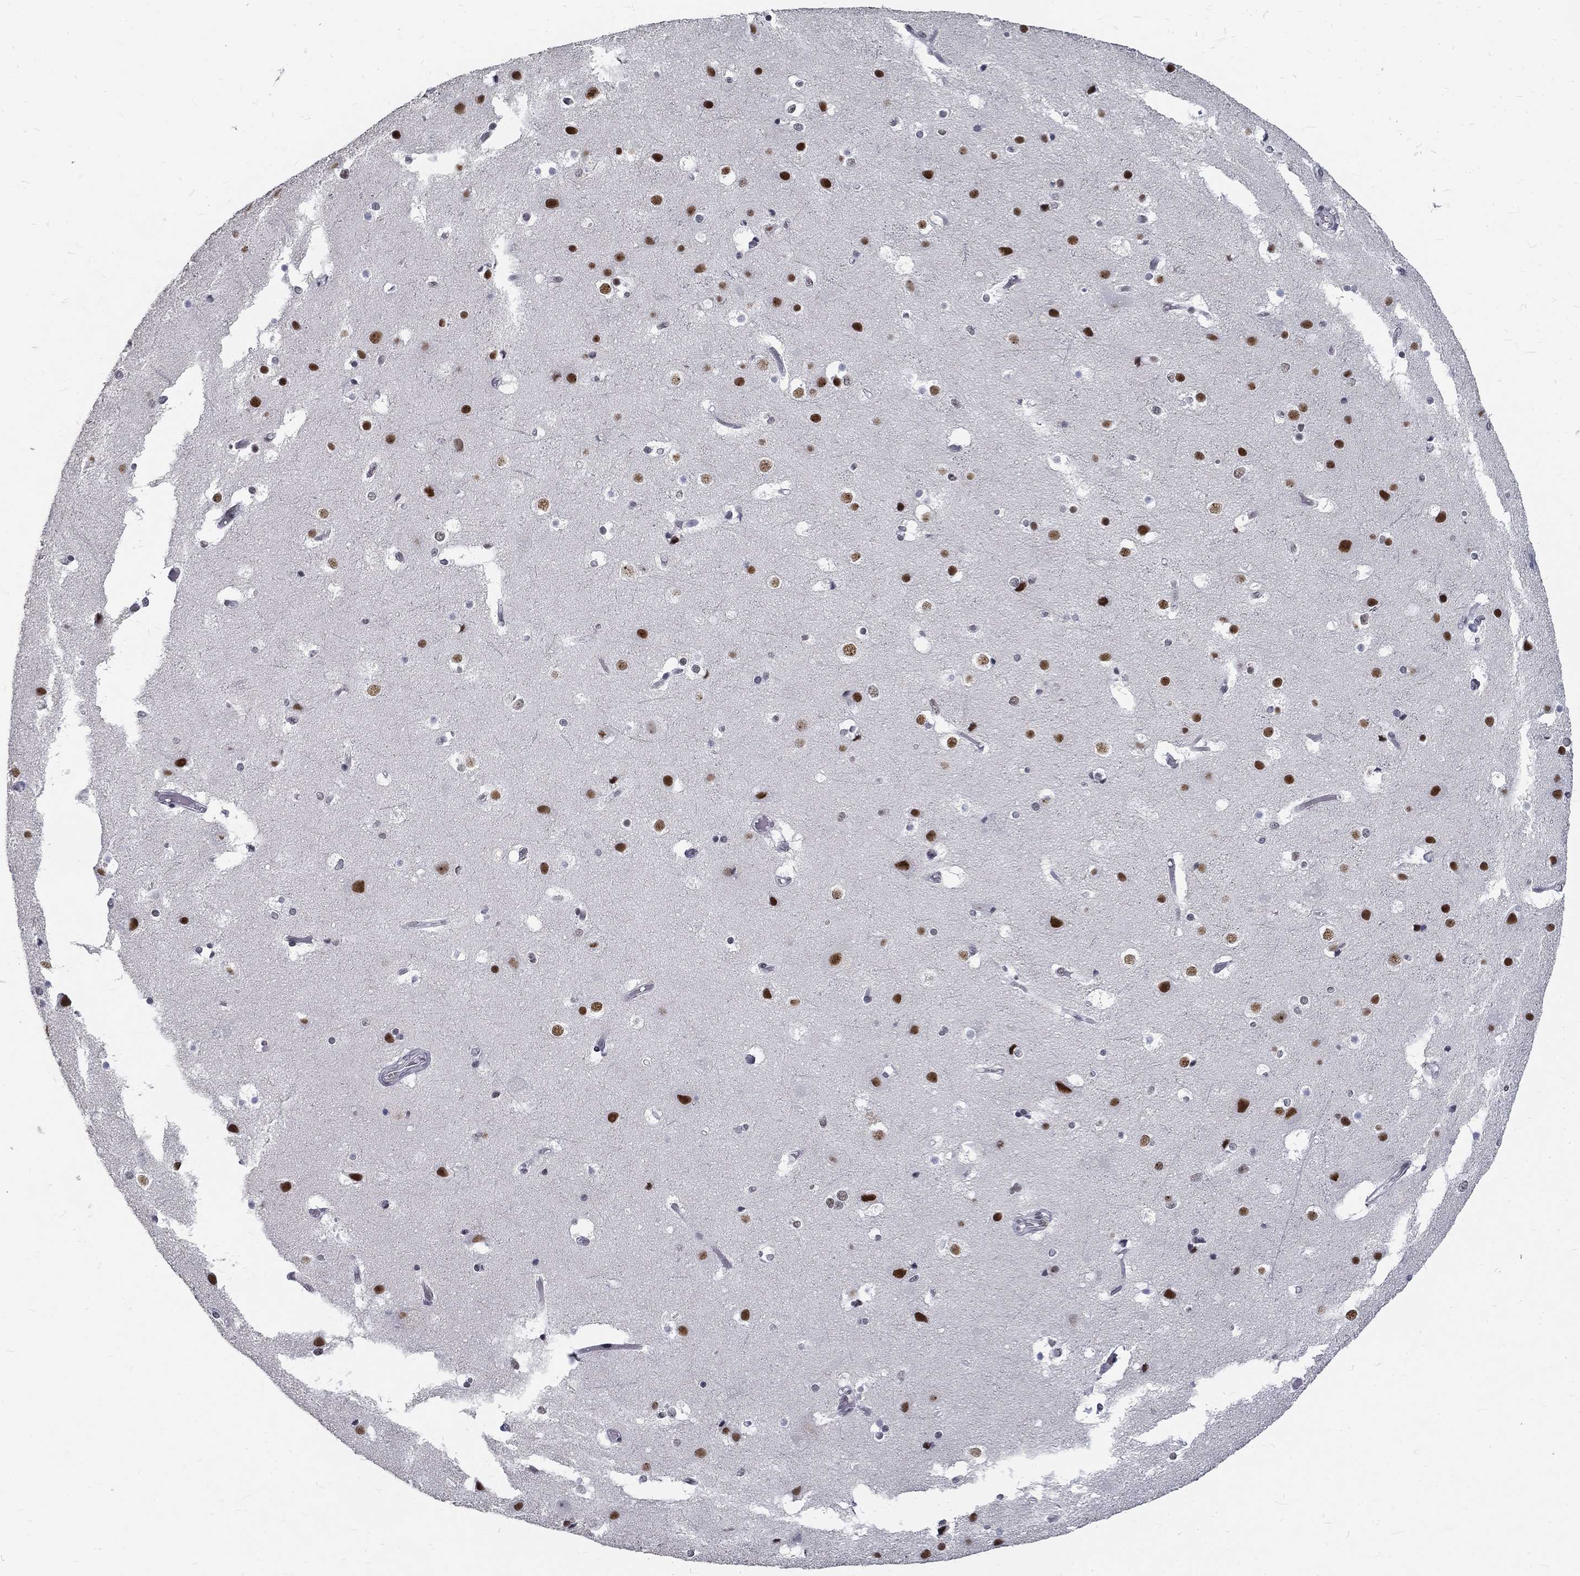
{"staining": {"intensity": "negative", "quantity": "none", "location": "none"}, "tissue": "cerebral cortex", "cell_type": "Endothelial cells", "image_type": "normal", "snomed": [{"axis": "morphology", "description": "Normal tissue, NOS"}, {"axis": "topography", "description": "Cerebral cortex"}], "caption": "Immunohistochemical staining of normal cerebral cortex displays no significant positivity in endothelial cells. (DAB (3,3'-diaminobenzidine) IHC with hematoxylin counter stain).", "gene": "SNORC", "patient": {"sex": "female", "age": 52}}